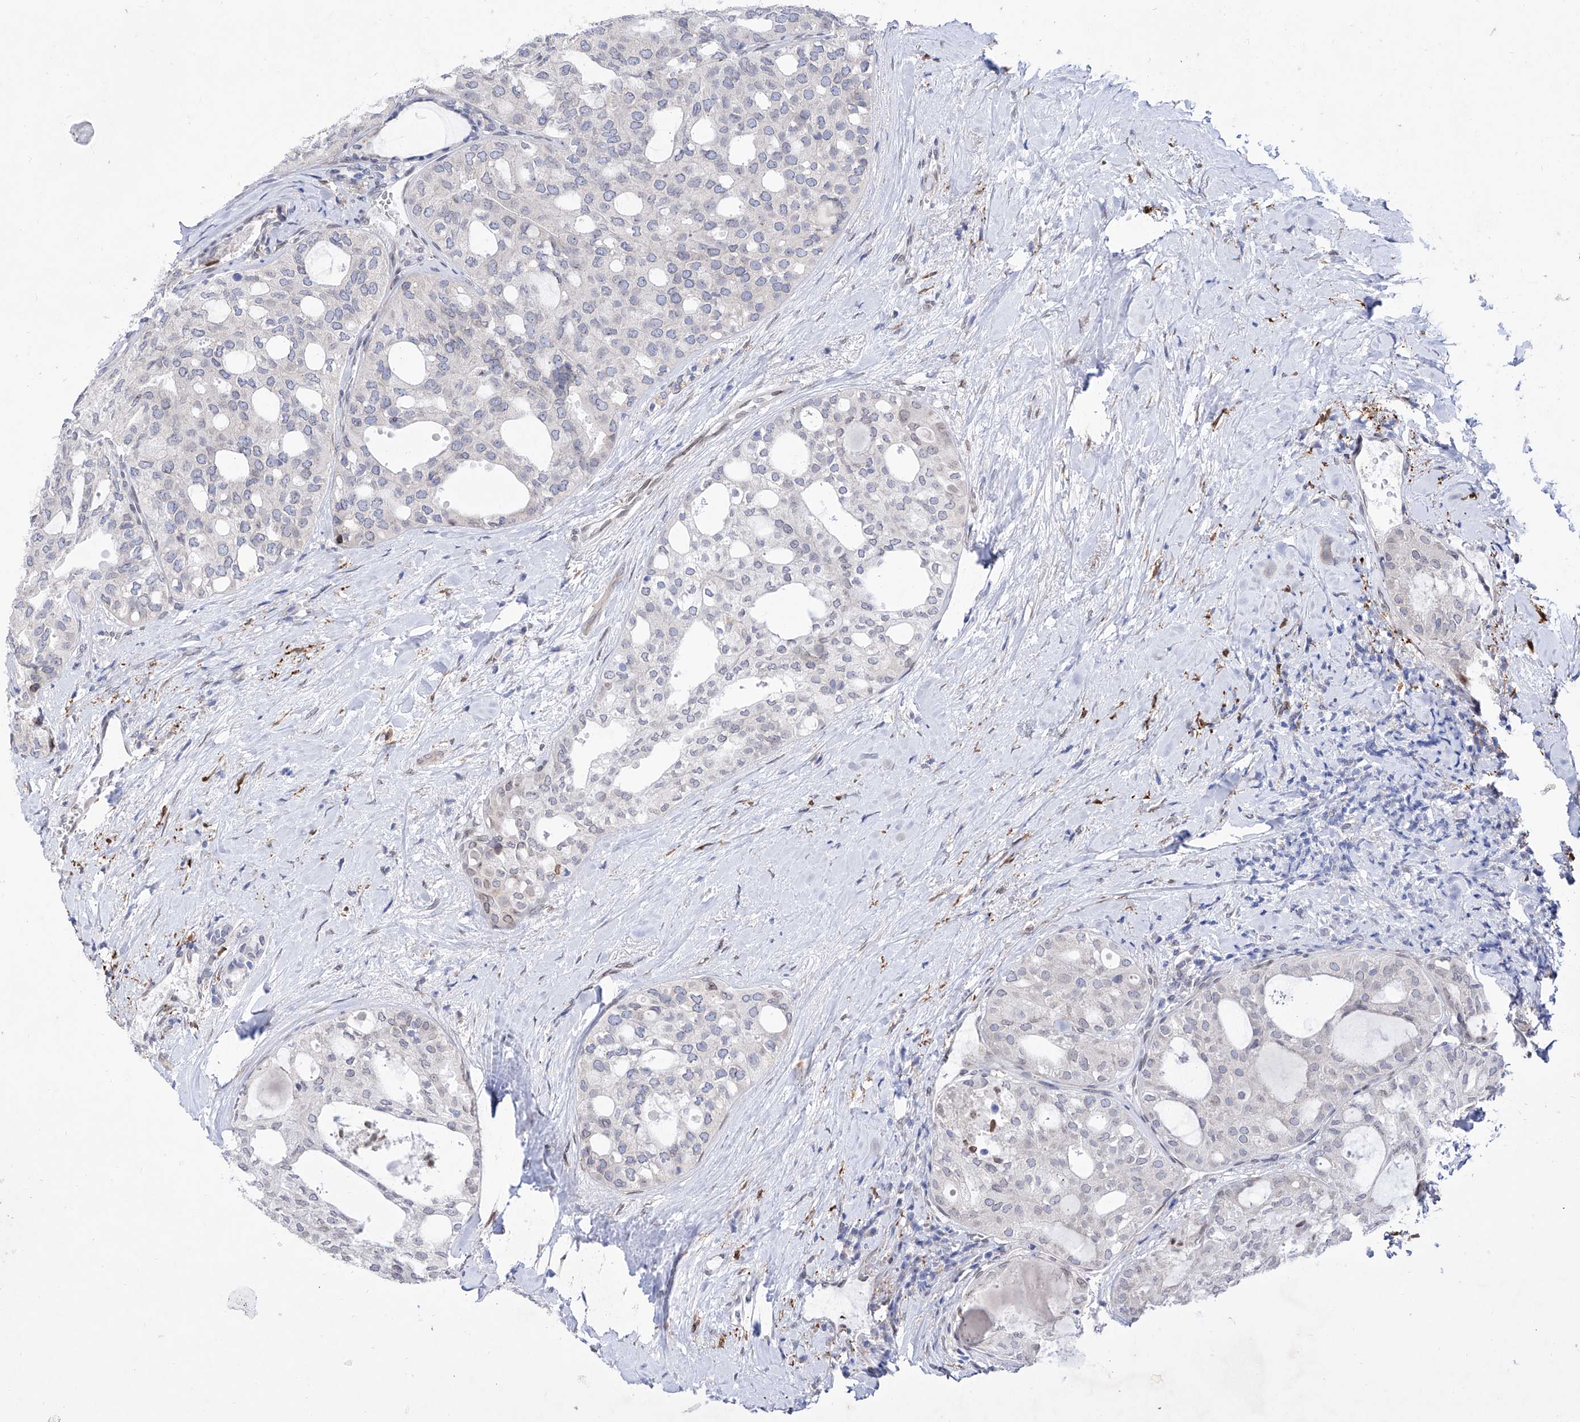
{"staining": {"intensity": "weak", "quantity": "<25%", "location": "nuclear"}, "tissue": "thyroid cancer", "cell_type": "Tumor cells", "image_type": "cancer", "snomed": [{"axis": "morphology", "description": "Follicular adenoma carcinoma, NOS"}, {"axis": "topography", "description": "Thyroid gland"}], "caption": "There is no significant positivity in tumor cells of thyroid cancer (follicular adenoma carcinoma). (DAB (3,3'-diaminobenzidine) IHC visualized using brightfield microscopy, high magnification).", "gene": "LCLAT1", "patient": {"sex": "male", "age": 75}}